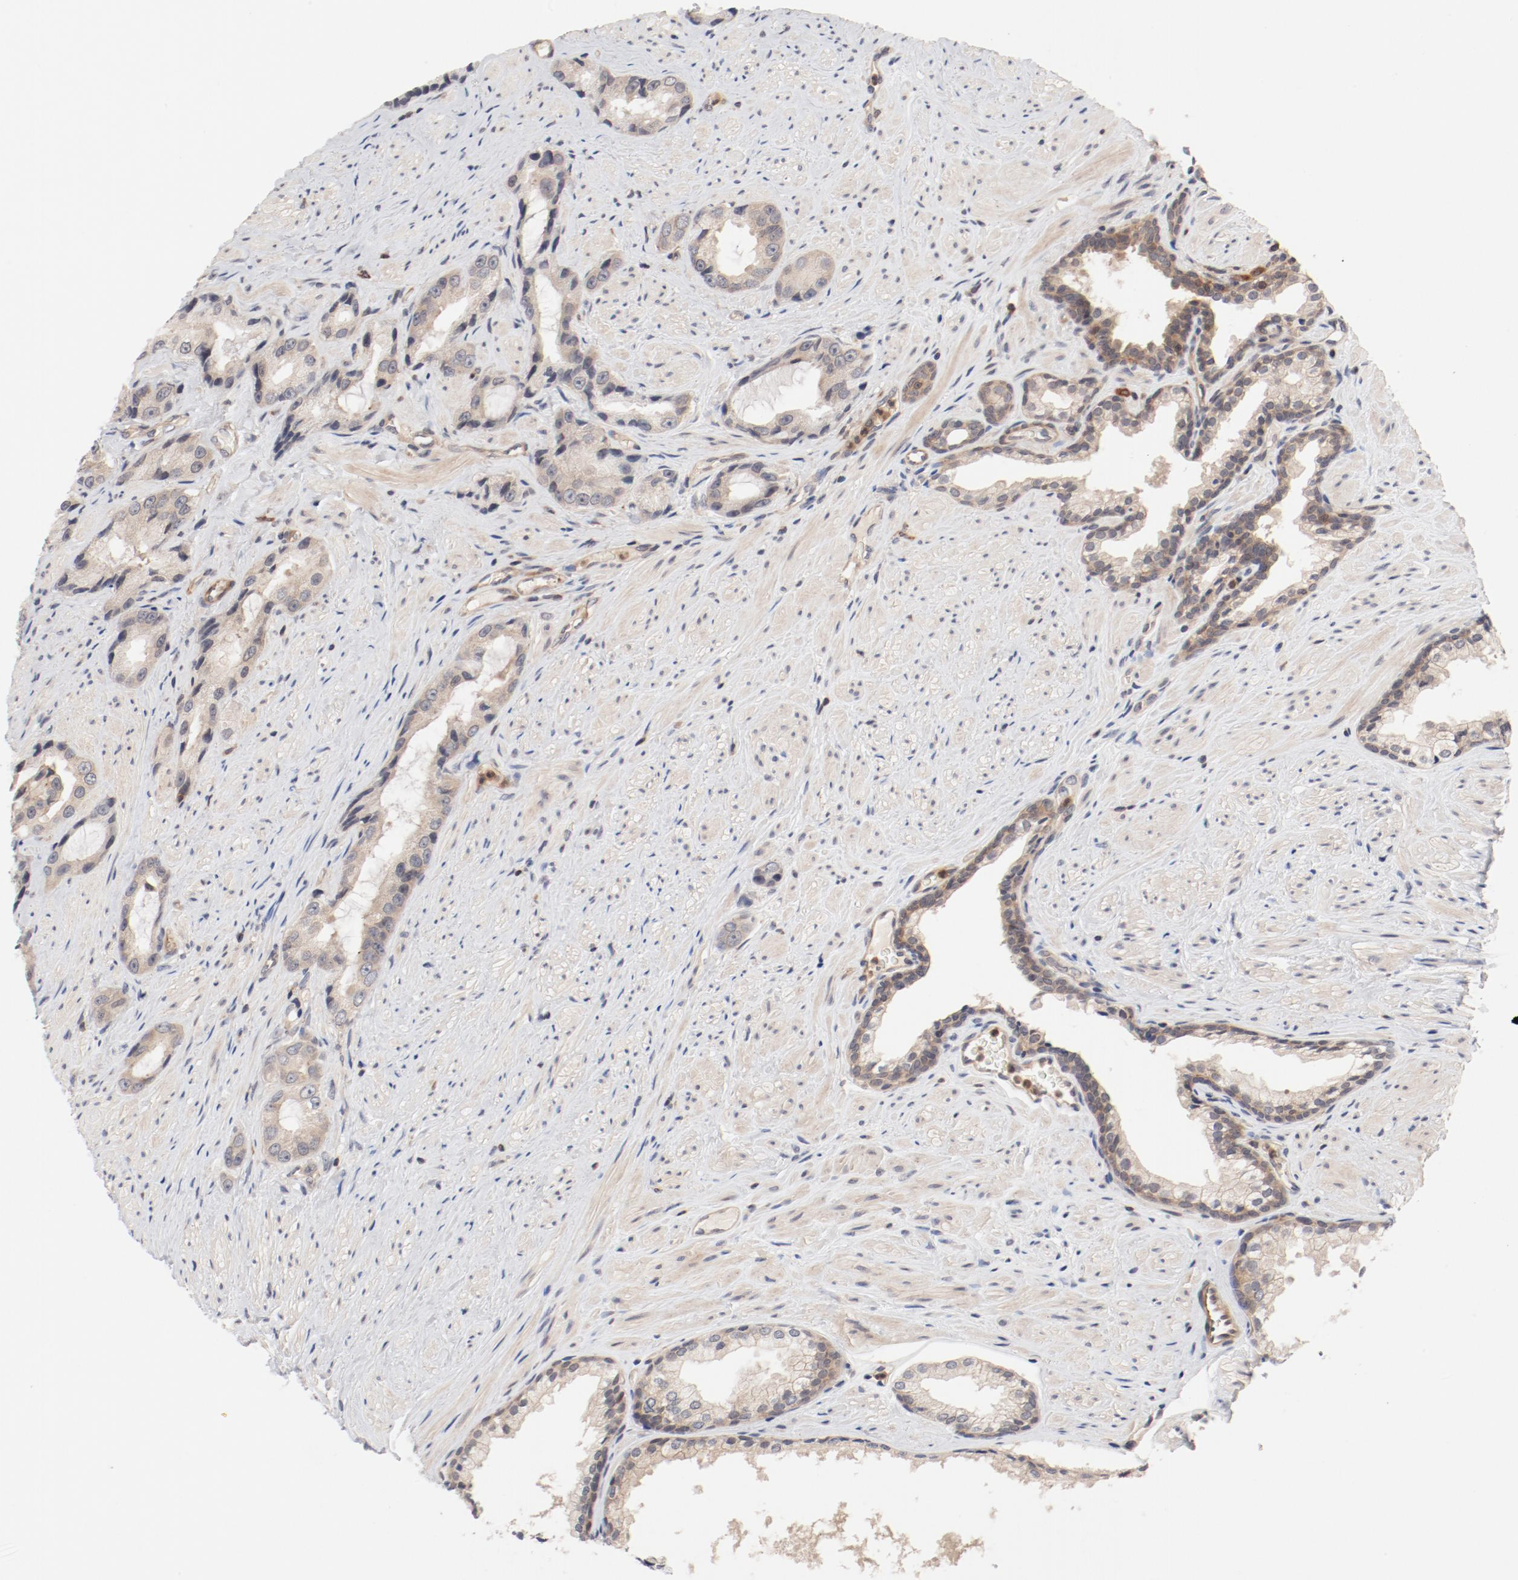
{"staining": {"intensity": "weak", "quantity": "25%-75%", "location": "cytoplasmic/membranous"}, "tissue": "prostate cancer", "cell_type": "Tumor cells", "image_type": "cancer", "snomed": [{"axis": "morphology", "description": "Adenocarcinoma, Medium grade"}, {"axis": "topography", "description": "Prostate"}], "caption": "IHC image of human medium-grade adenocarcinoma (prostate) stained for a protein (brown), which demonstrates low levels of weak cytoplasmic/membranous positivity in approximately 25%-75% of tumor cells.", "gene": "ZNF267", "patient": {"sex": "male", "age": 60}}